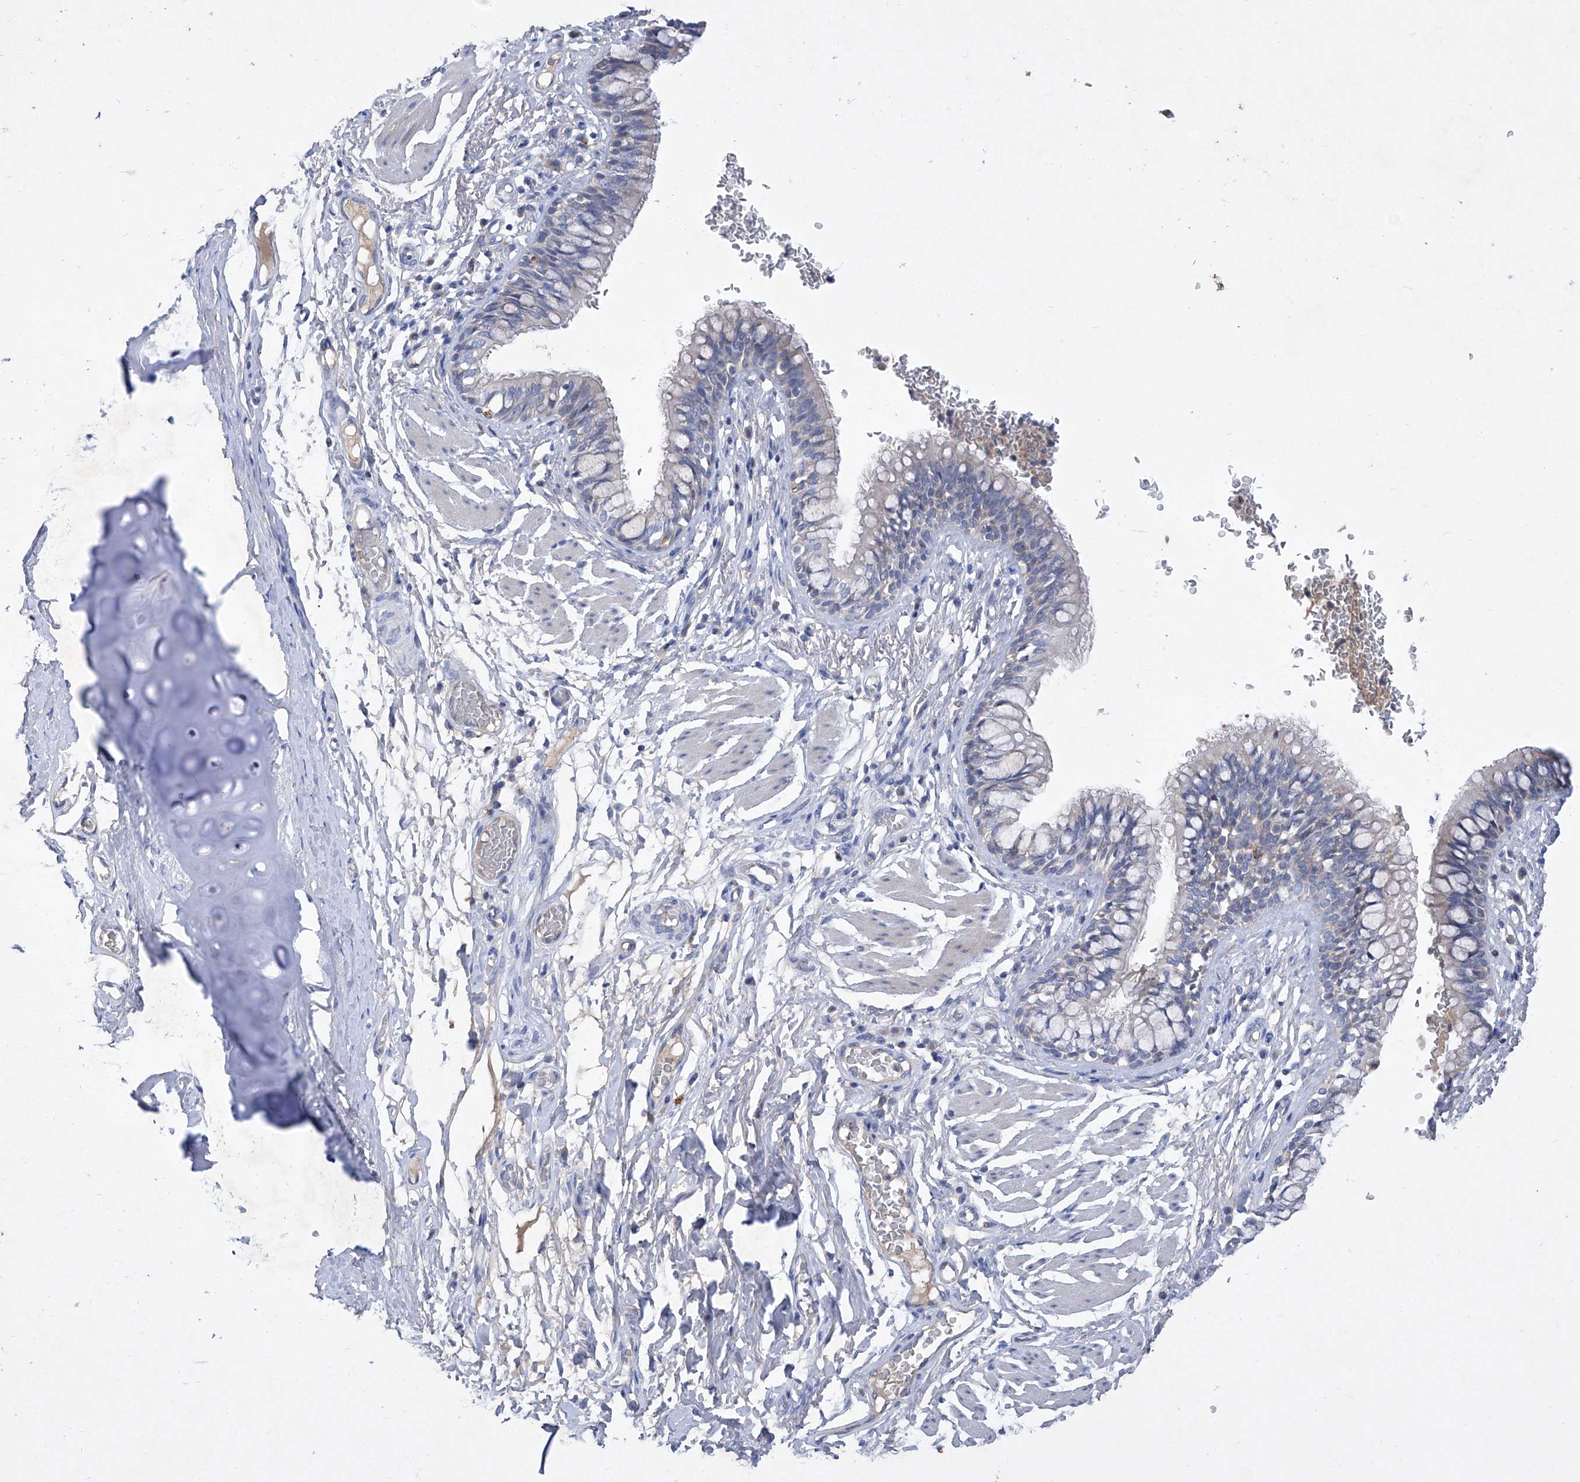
{"staining": {"intensity": "negative", "quantity": "none", "location": "none"}, "tissue": "bronchus", "cell_type": "Respiratory epithelial cells", "image_type": "normal", "snomed": [{"axis": "morphology", "description": "Normal tissue, NOS"}, {"axis": "topography", "description": "Cartilage tissue"}, {"axis": "topography", "description": "Bronchus"}], "caption": "The immunohistochemistry (IHC) histopathology image has no significant positivity in respiratory epithelial cells of bronchus. (DAB (3,3'-diaminobenzidine) immunohistochemistry with hematoxylin counter stain).", "gene": "SBK2", "patient": {"sex": "female", "age": 36}}